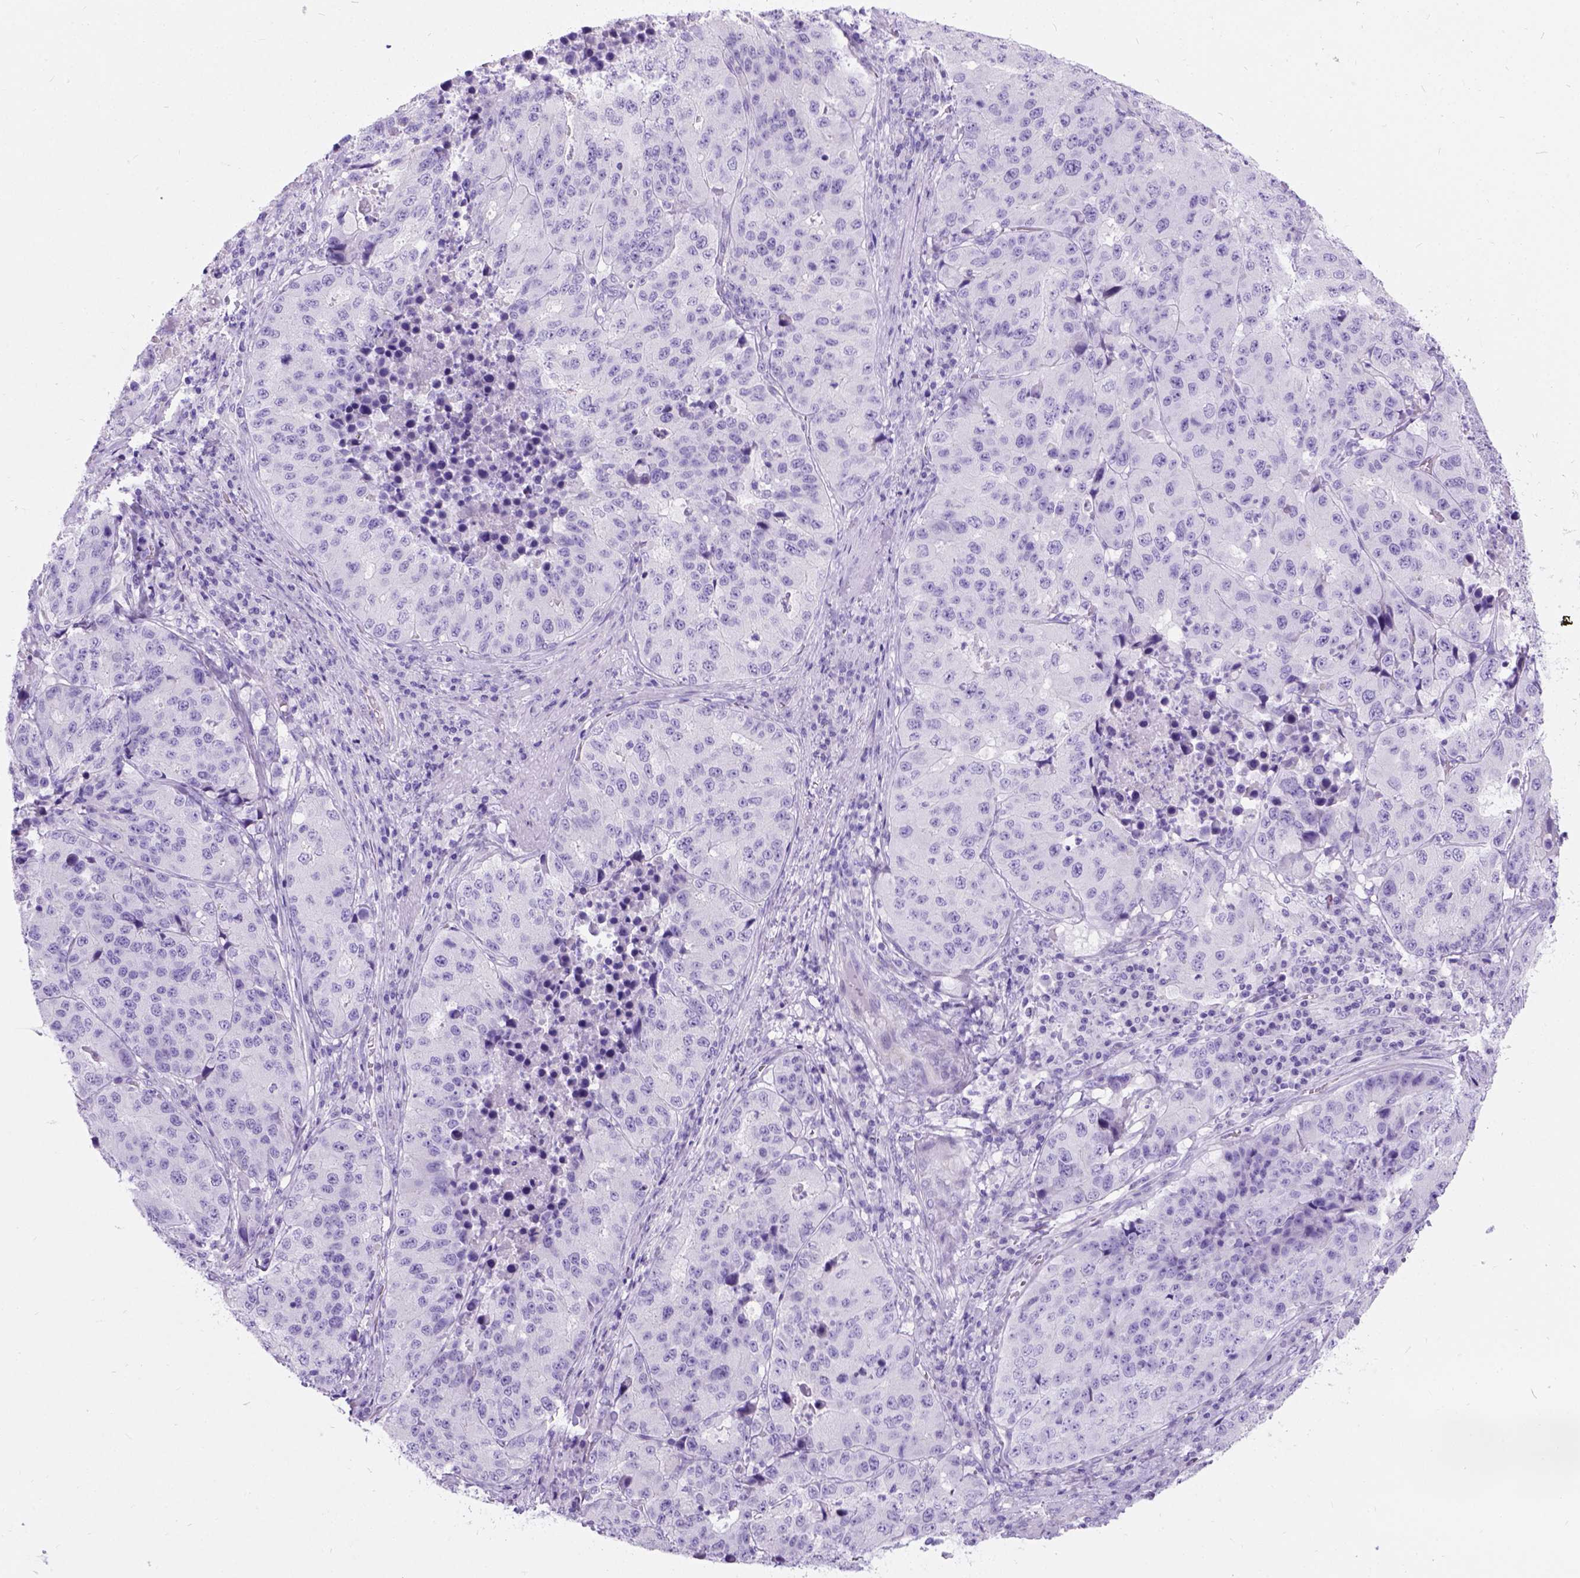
{"staining": {"intensity": "negative", "quantity": "none", "location": "none"}, "tissue": "stomach cancer", "cell_type": "Tumor cells", "image_type": "cancer", "snomed": [{"axis": "morphology", "description": "Adenocarcinoma, NOS"}, {"axis": "topography", "description": "Stomach"}], "caption": "Photomicrograph shows no protein staining in tumor cells of stomach cancer (adenocarcinoma) tissue.", "gene": "C7orf57", "patient": {"sex": "male", "age": 71}}